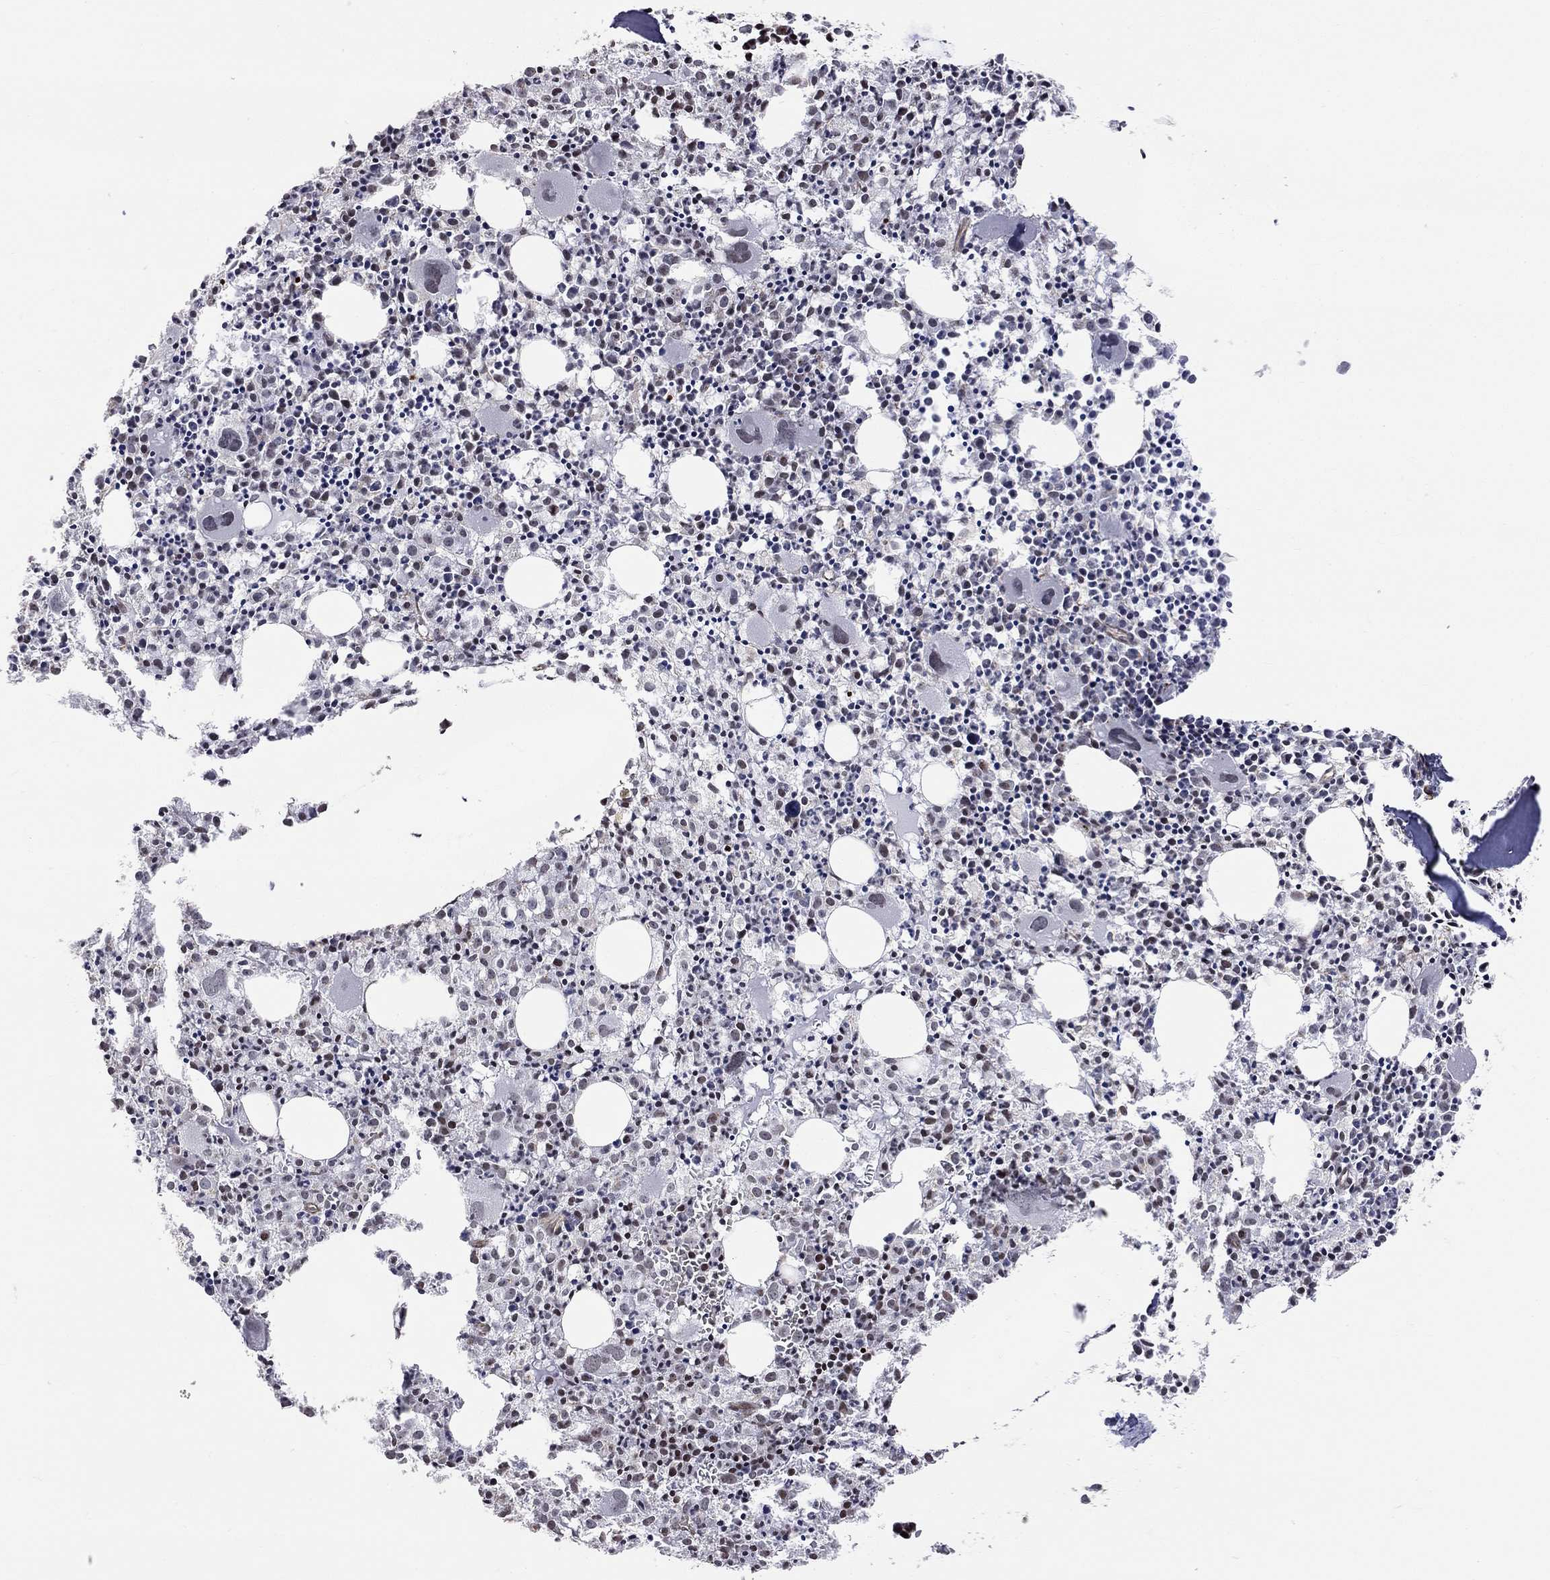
{"staining": {"intensity": "negative", "quantity": "none", "location": "none"}, "tissue": "bone marrow", "cell_type": "Hematopoietic cells", "image_type": "normal", "snomed": [{"axis": "morphology", "description": "Normal tissue, NOS"}, {"axis": "morphology", "description": "Inflammation, NOS"}, {"axis": "topography", "description": "Bone marrow"}], "caption": "A histopathology image of bone marrow stained for a protein displays no brown staining in hematopoietic cells. Brightfield microscopy of immunohistochemistry (IHC) stained with DAB (3,3'-diaminobenzidine) (brown) and hematoxylin (blue), captured at high magnification.", "gene": "MTNR1B", "patient": {"sex": "male", "age": 3}}